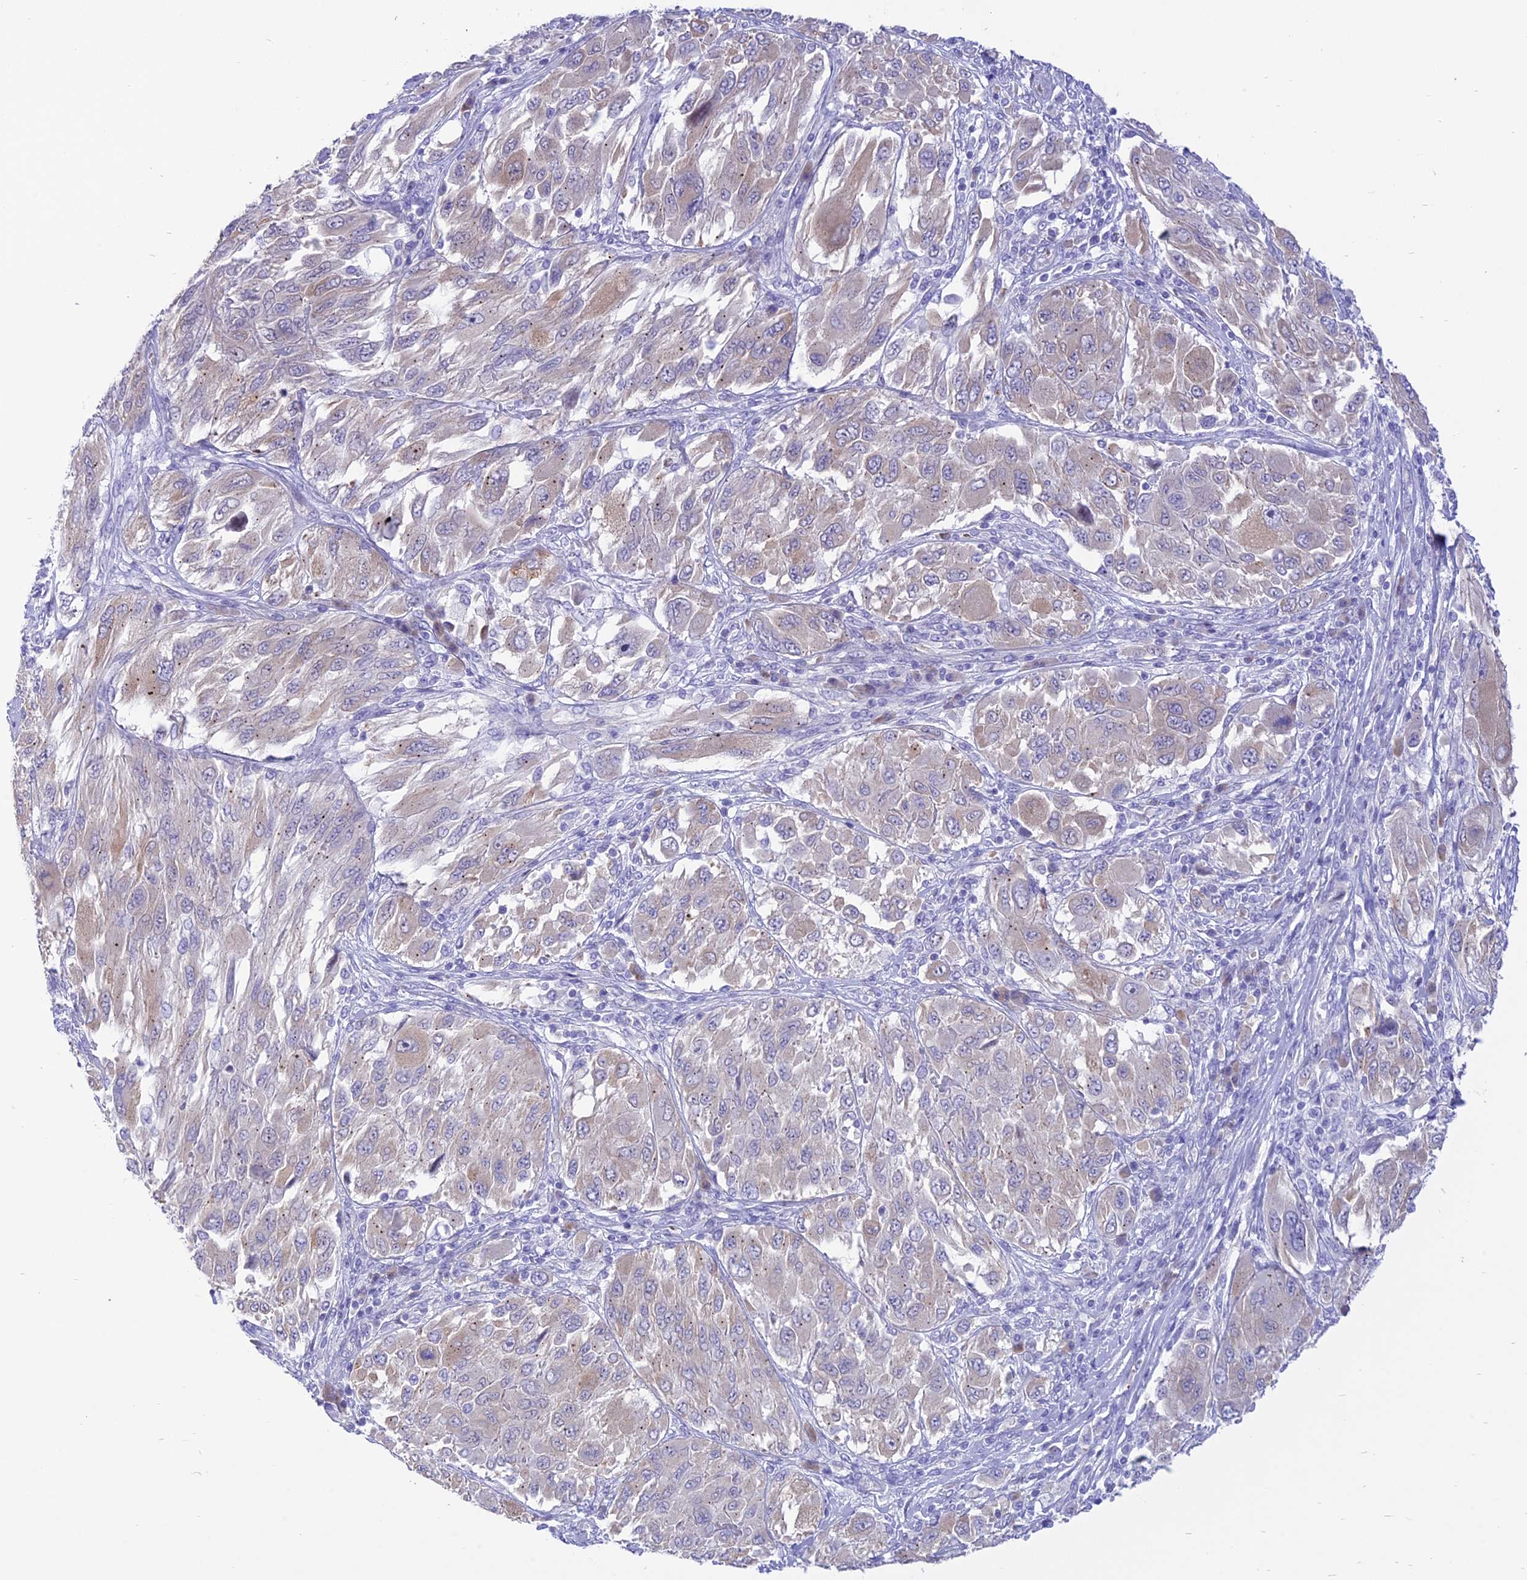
{"staining": {"intensity": "weak", "quantity": "<25%", "location": "cytoplasmic/membranous"}, "tissue": "melanoma", "cell_type": "Tumor cells", "image_type": "cancer", "snomed": [{"axis": "morphology", "description": "Malignant melanoma, NOS"}, {"axis": "topography", "description": "Skin"}], "caption": "Tumor cells are negative for protein expression in human melanoma.", "gene": "DCAF16", "patient": {"sex": "female", "age": 91}}